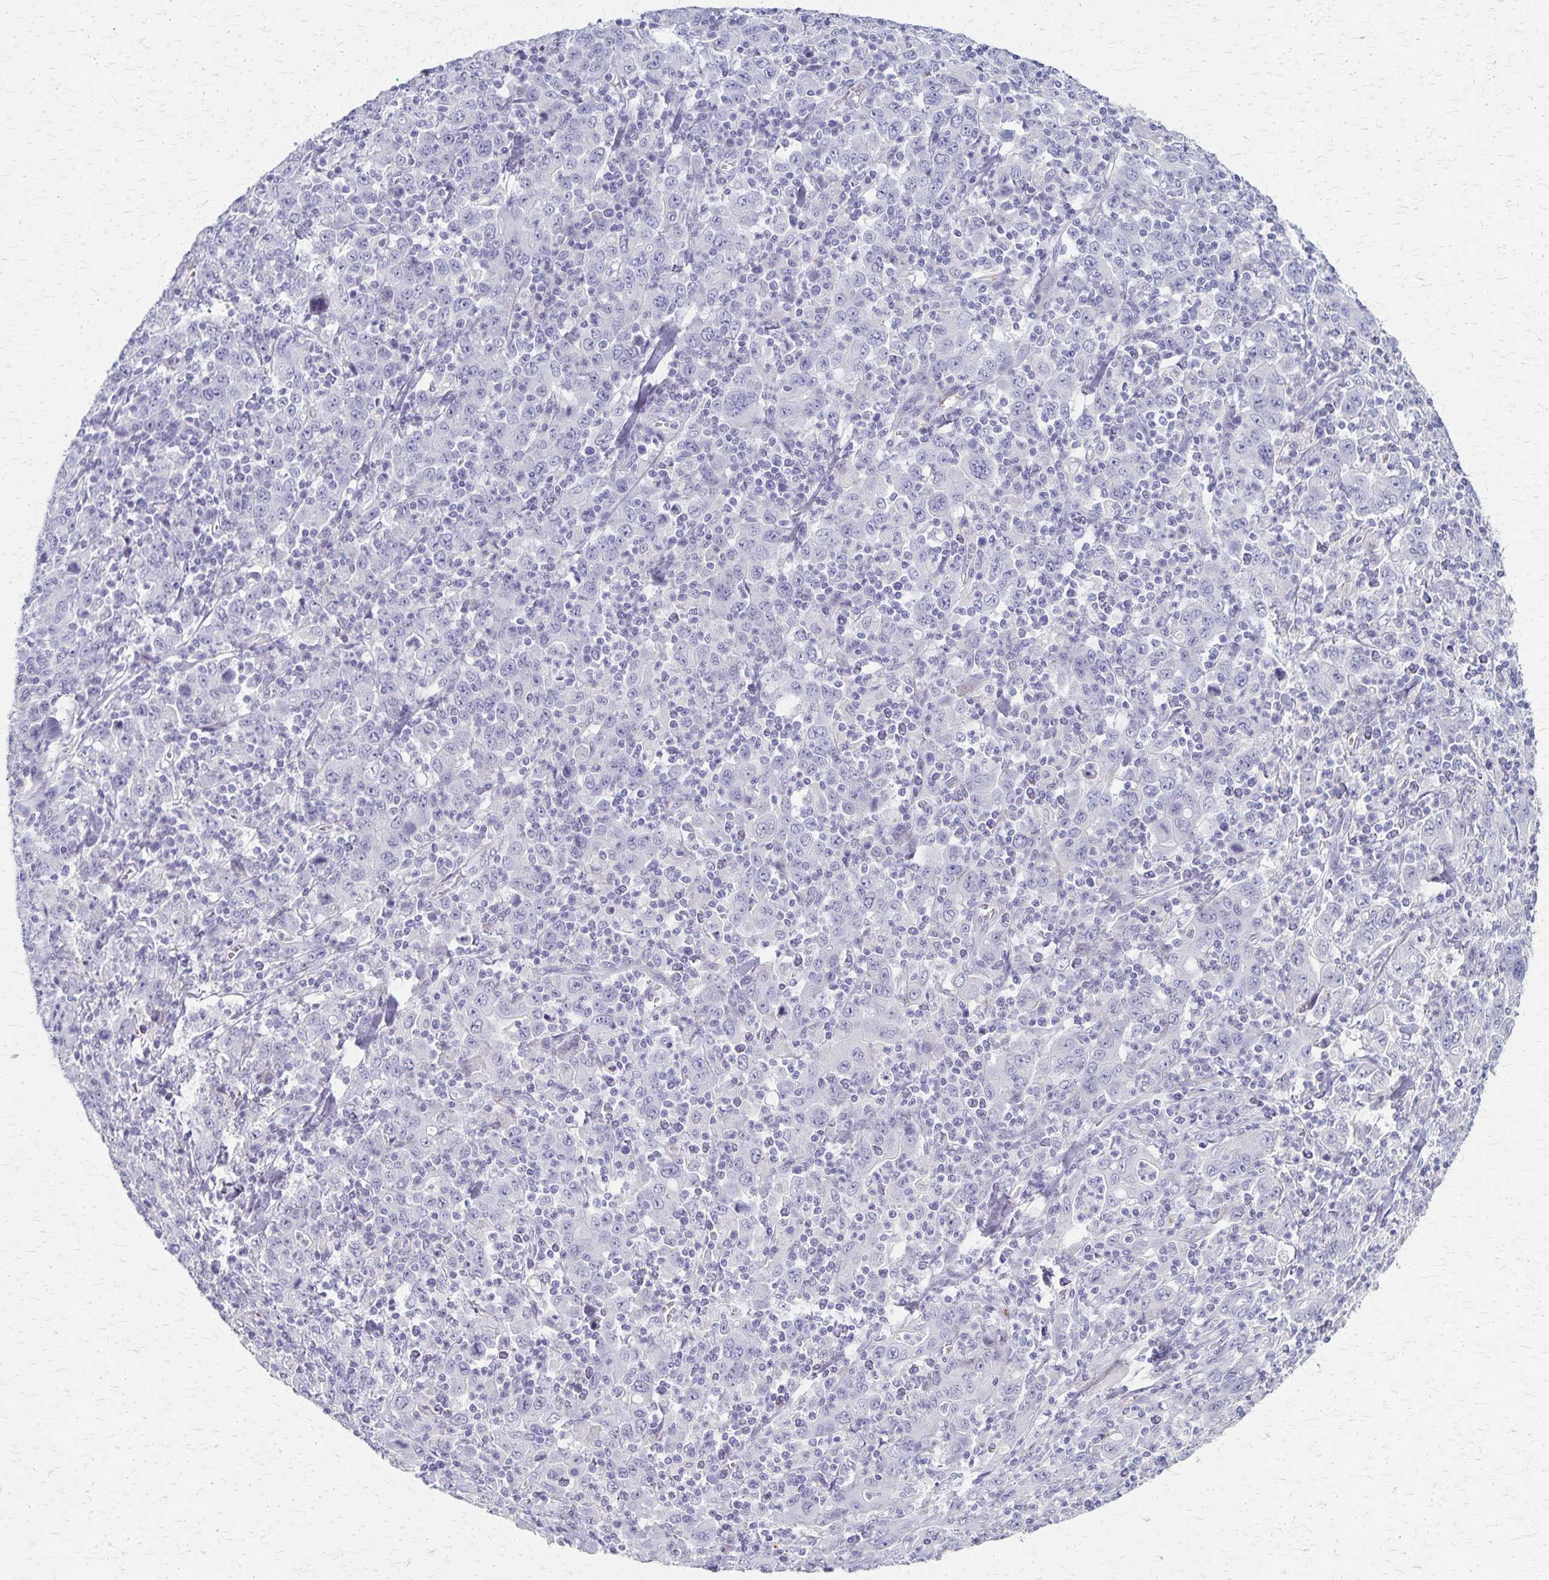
{"staining": {"intensity": "negative", "quantity": "none", "location": "none"}, "tissue": "stomach cancer", "cell_type": "Tumor cells", "image_type": "cancer", "snomed": [{"axis": "morphology", "description": "Adenocarcinoma, NOS"}, {"axis": "topography", "description": "Stomach, upper"}], "caption": "Stomach cancer was stained to show a protein in brown. There is no significant staining in tumor cells.", "gene": "RASL10B", "patient": {"sex": "male", "age": 69}}